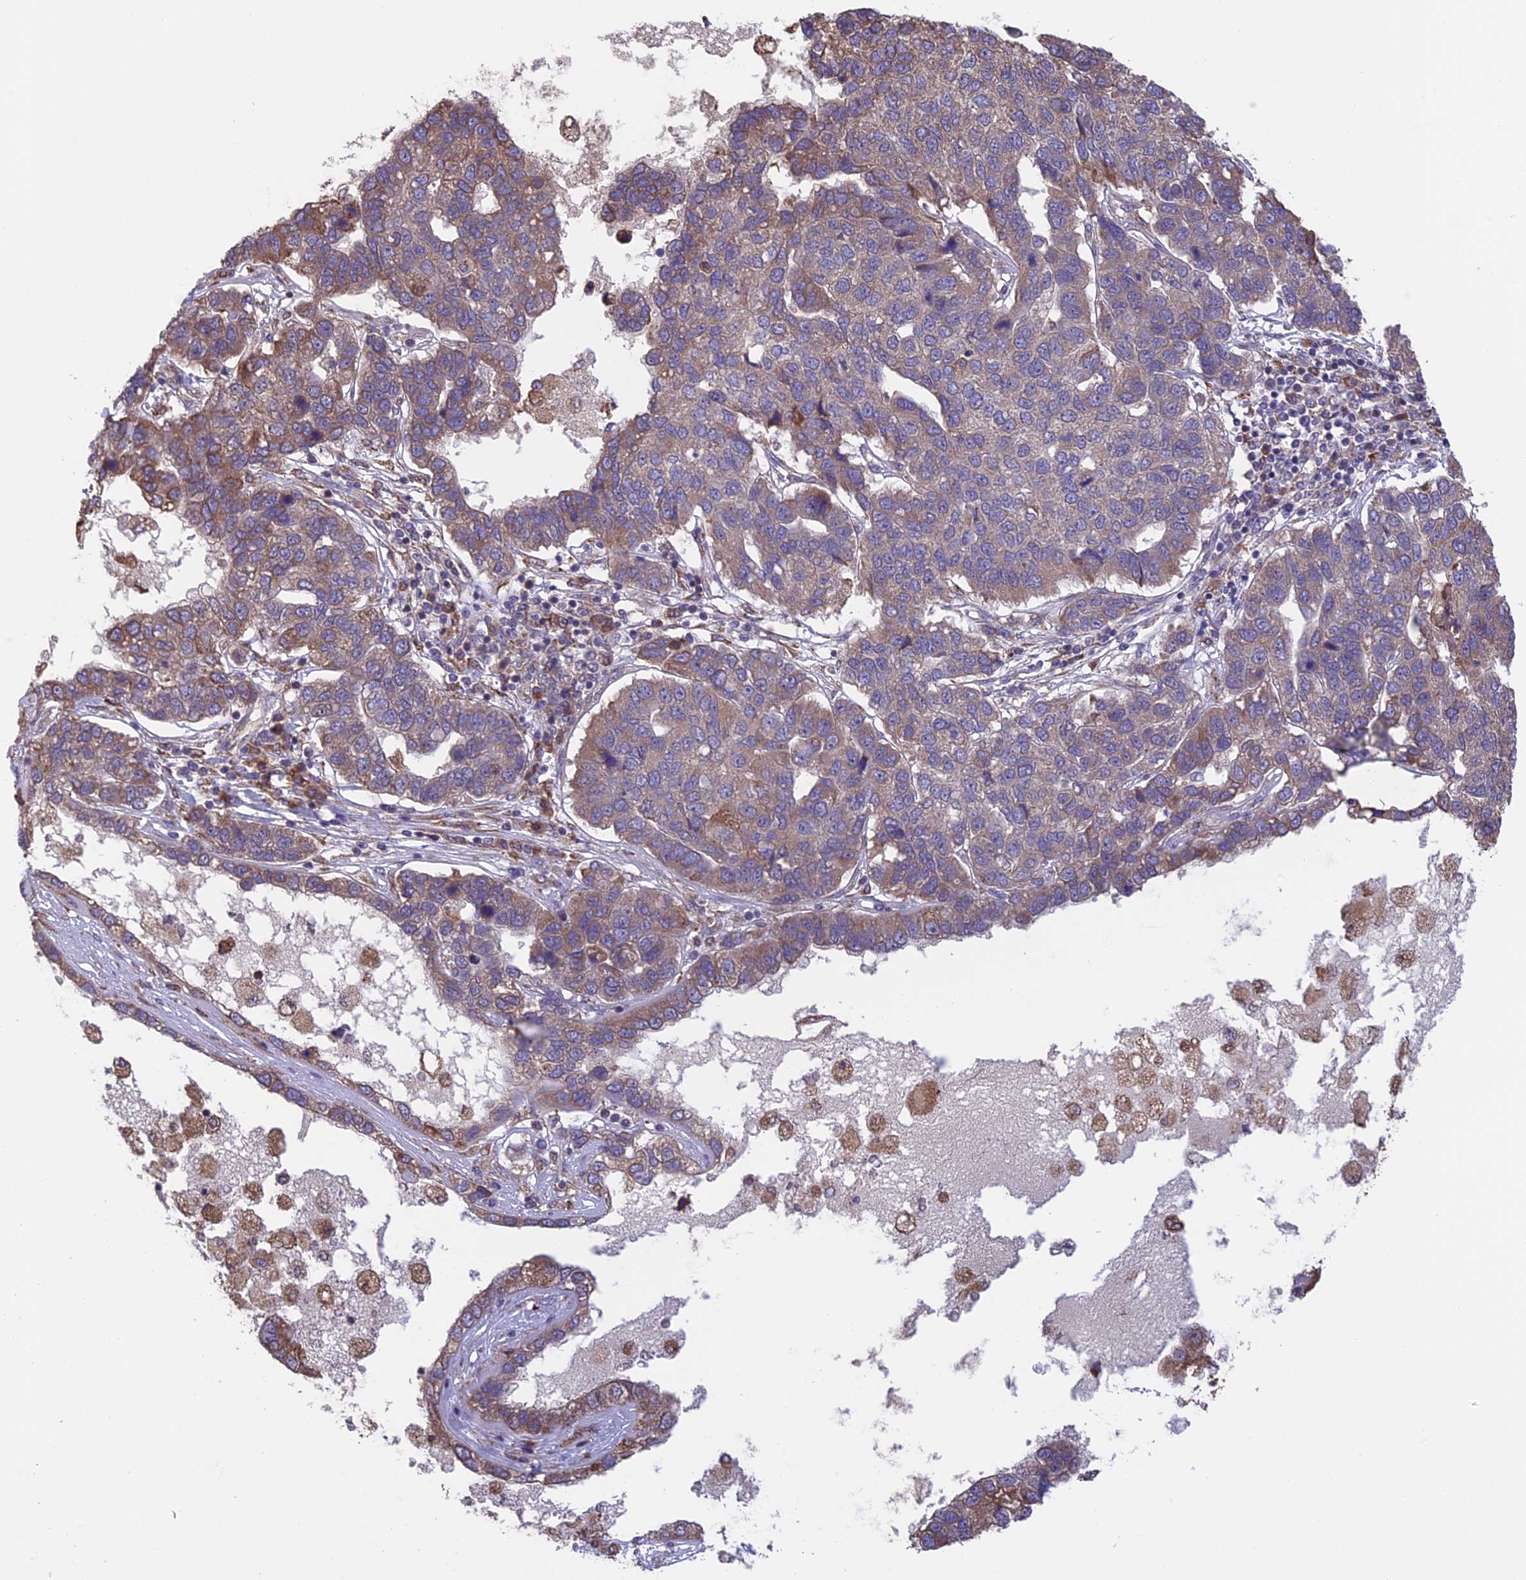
{"staining": {"intensity": "moderate", "quantity": "25%-75%", "location": "cytoplasmic/membranous"}, "tissue": "pancreatic cancer", "cell_type": "Tumor cells", "image_type": "cancer", "snomed": [{"axis": "morphology", "description": "Adenocarcinoma, NOS"}, {"axis": "topography", "description": "Pancreas"}], "caption": "Moderate cytoplasmic/membranous protein expression is identified in approximately 25%-75% of tumor cells in pancreatic adenocarcinoma. (Brightfield microscopy of DAB IHC at high magnification).", "gene": "DMRTA2", "patient": {"sex": "female", "age": 61}}